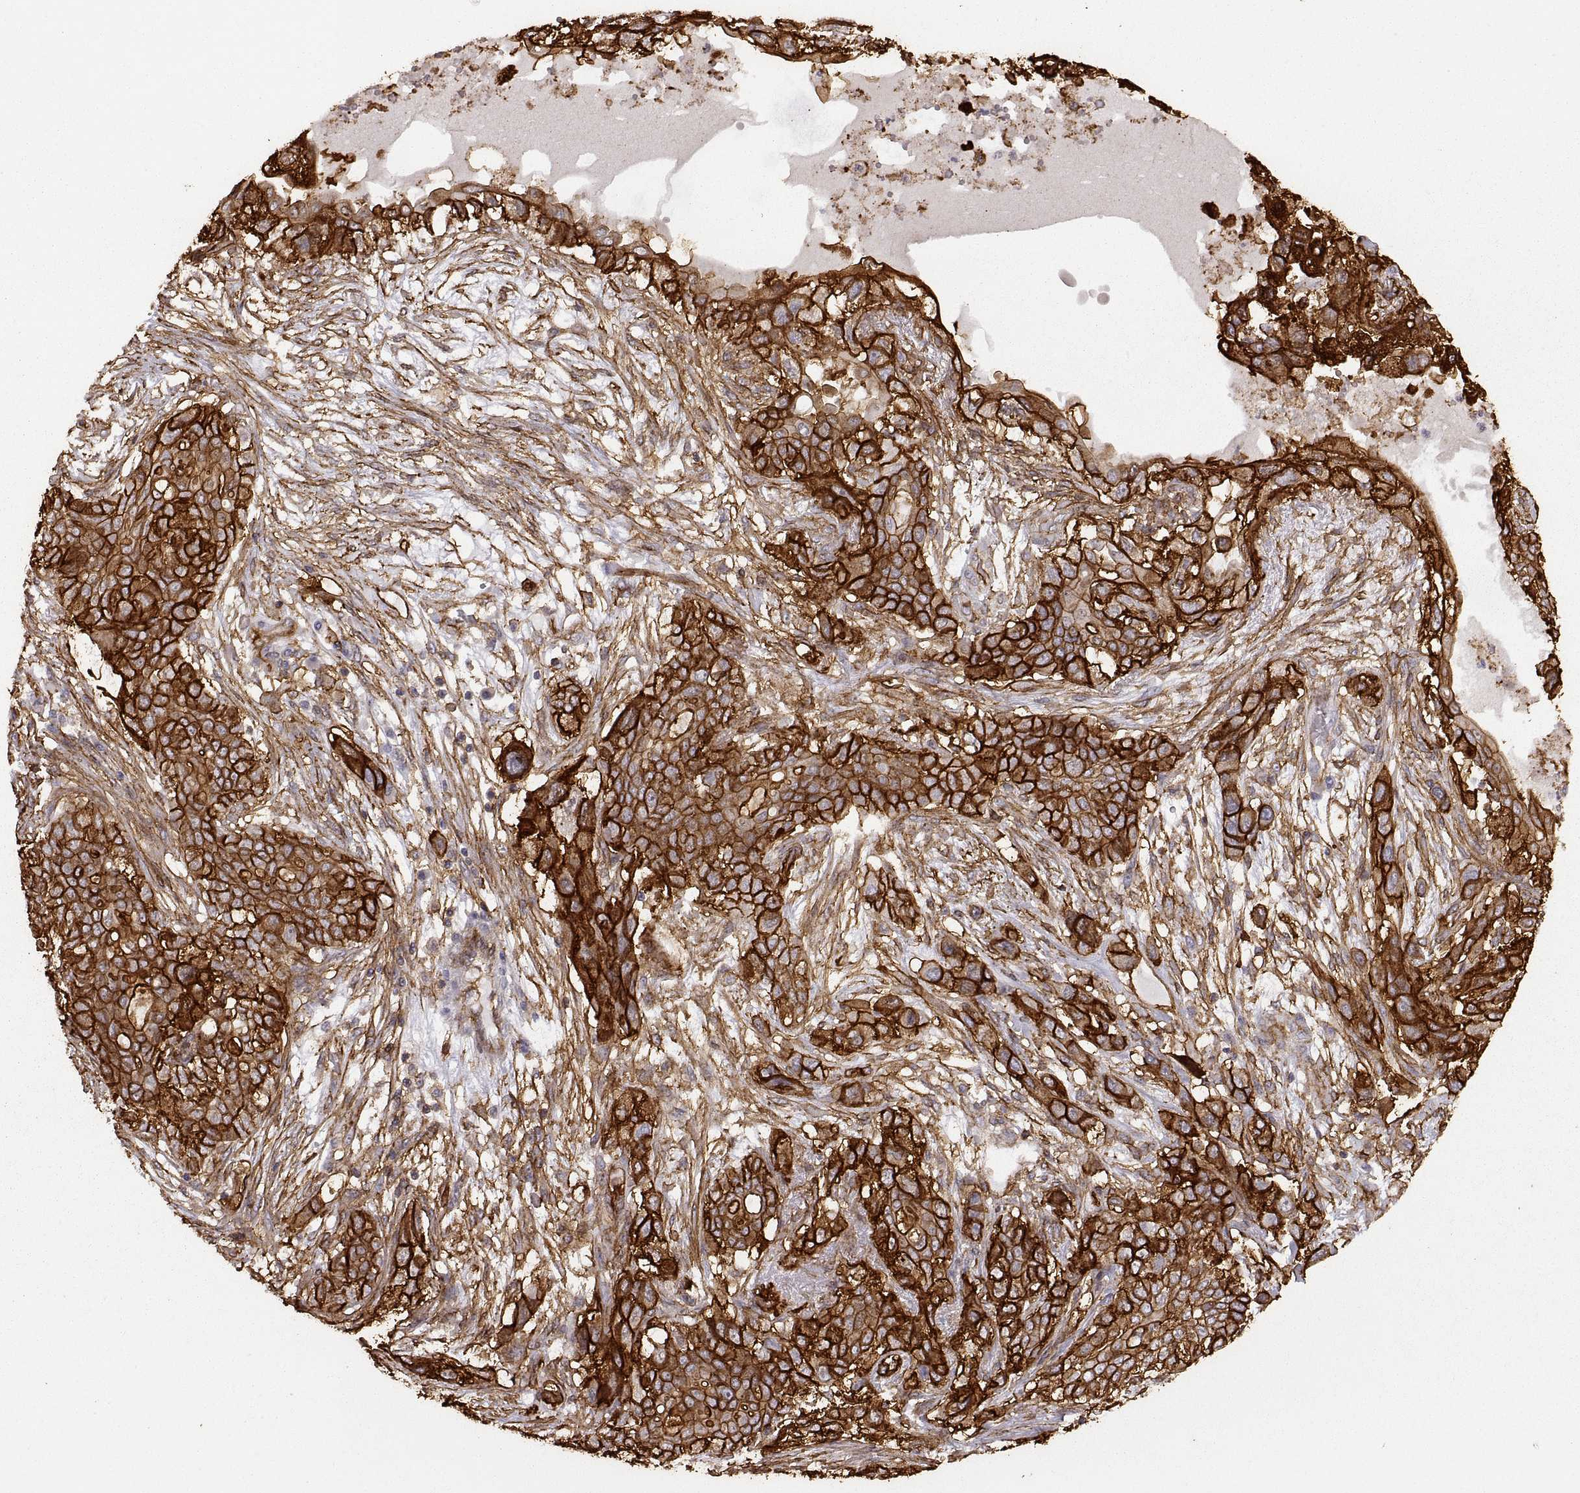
{"staining": {"intensity": "strong", "quantity": ">75%", "location": "cytoplasmic/membranous"}, "tissue": "lung cancer", "cell_type": "Tumor cells", "image_type": "cancer", "snomed": [{"axis": "morphology", "description": "Squamous cell carcinoma, NOS"}, {"axis": "topography", "description": "Lung"}], "caption": "Immunohistochemical staining of lung cancer reveals high levels of strong cytoplasmic/membranous protein expression in about >75% of tumor cells. (IHC, brightfield microscopy, high magnification).", "gene": "S100A10", "patient": {"sex": "female", "age": 70}}